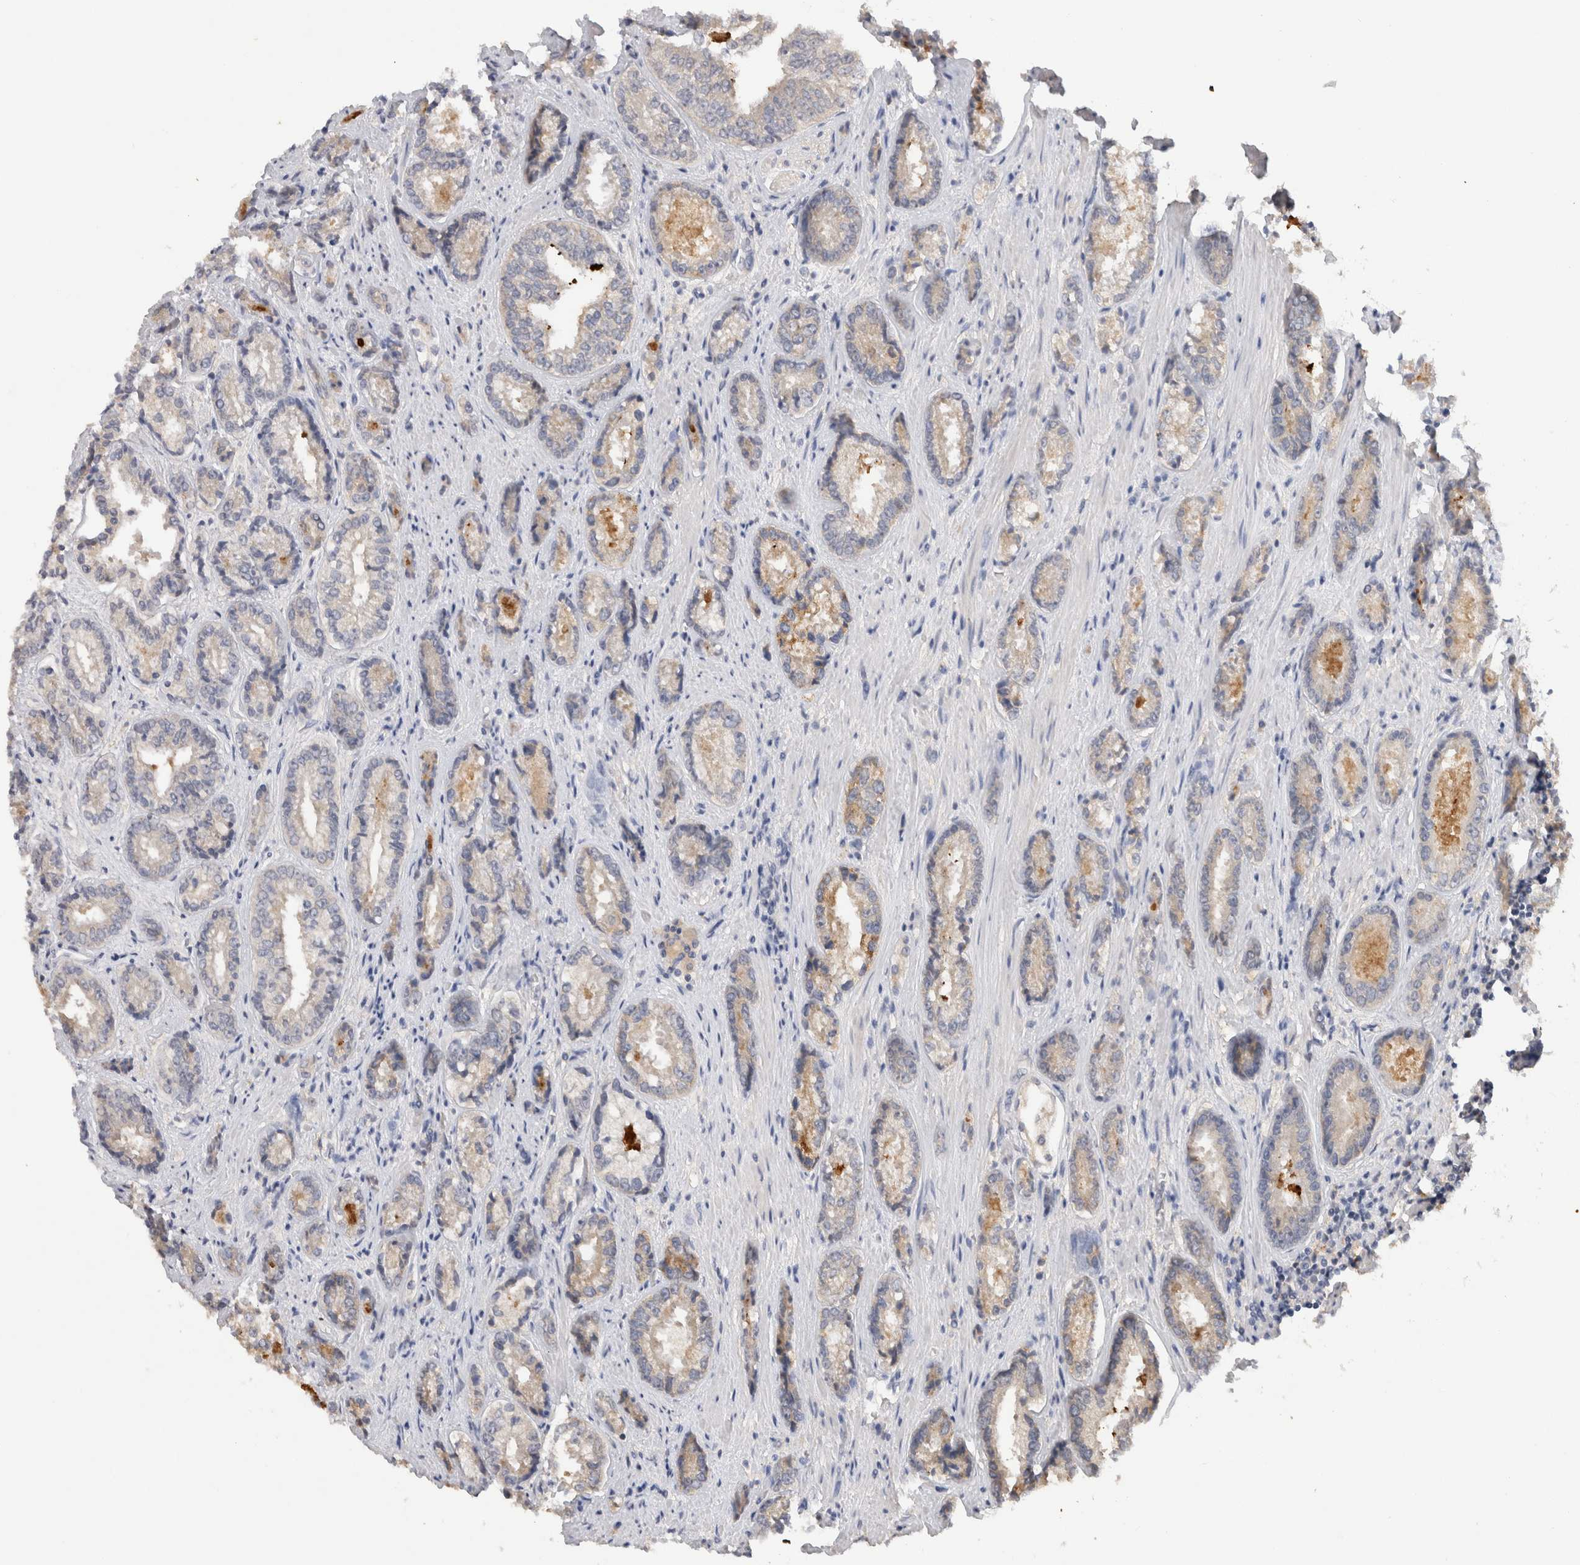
{"staining": {"intensity": "weak", "quantity": "<25%", "location": "cytoplasmic/membranous"}, "tissue": "prostate cancer", "cell_type": "Tumor cells", "image_type": "cancer", "snomed": [{"axis": "morphology", "description": "Adenocarcinoma, High grade"}, {"axis": "topography", "description": "Prostate"}], "caption": "Prostate cancer (high-grade adenocarcinoma) was stained to show a protein in brown. There is no significant positivity in tumor cells. Brightfield microscopy of immunohistochemistry (IHC) stained with DAB (3,3'-diaminobenzidine) (brown) and hematoxylin (blue), captured at high magnification.", "gene": "GAS1", "patient": {"sex": "male", "age": 61}}